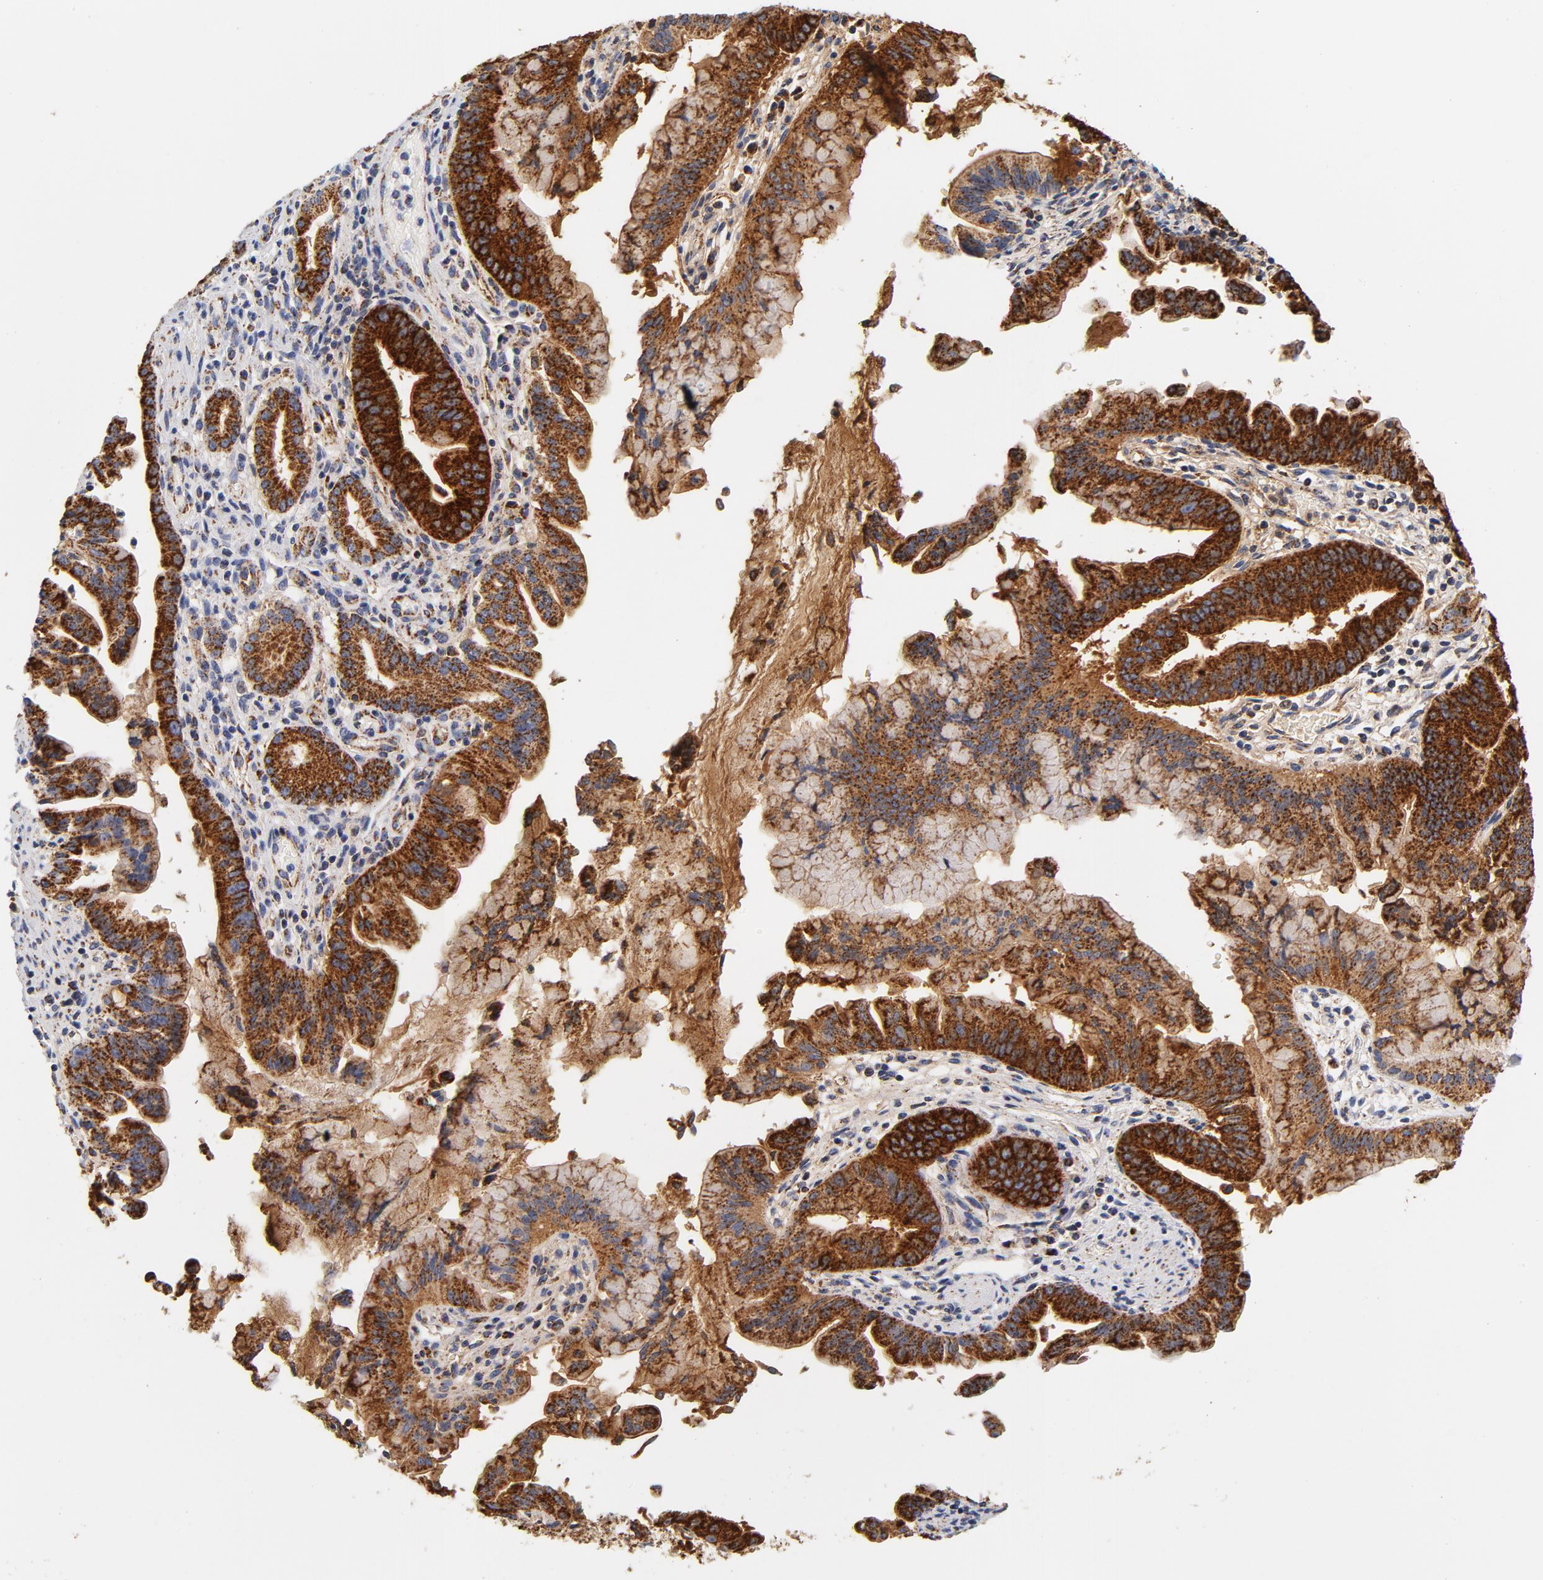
{"staining": {"intensity": "strong", "quantity": ">75%", "location": "cytoplasmic/membranous"}, "tissue": "pancreatic cancer", "cell_type": "Tumor cells", "image_type": "cancer", "snomed": [{"axis": "morphology", "description": "Adenocarcinoma, NOS"}, {"axis": "topography", "description": "Pancreas"}], "caption": "Immunohistochemical staining of human pancreatic cancer reveals strong cytoplasmic/membranous protein expression in about >75% of tumor cells.", "gene": "ECHS1", "patient": {"sex": "male", "age": 59}}